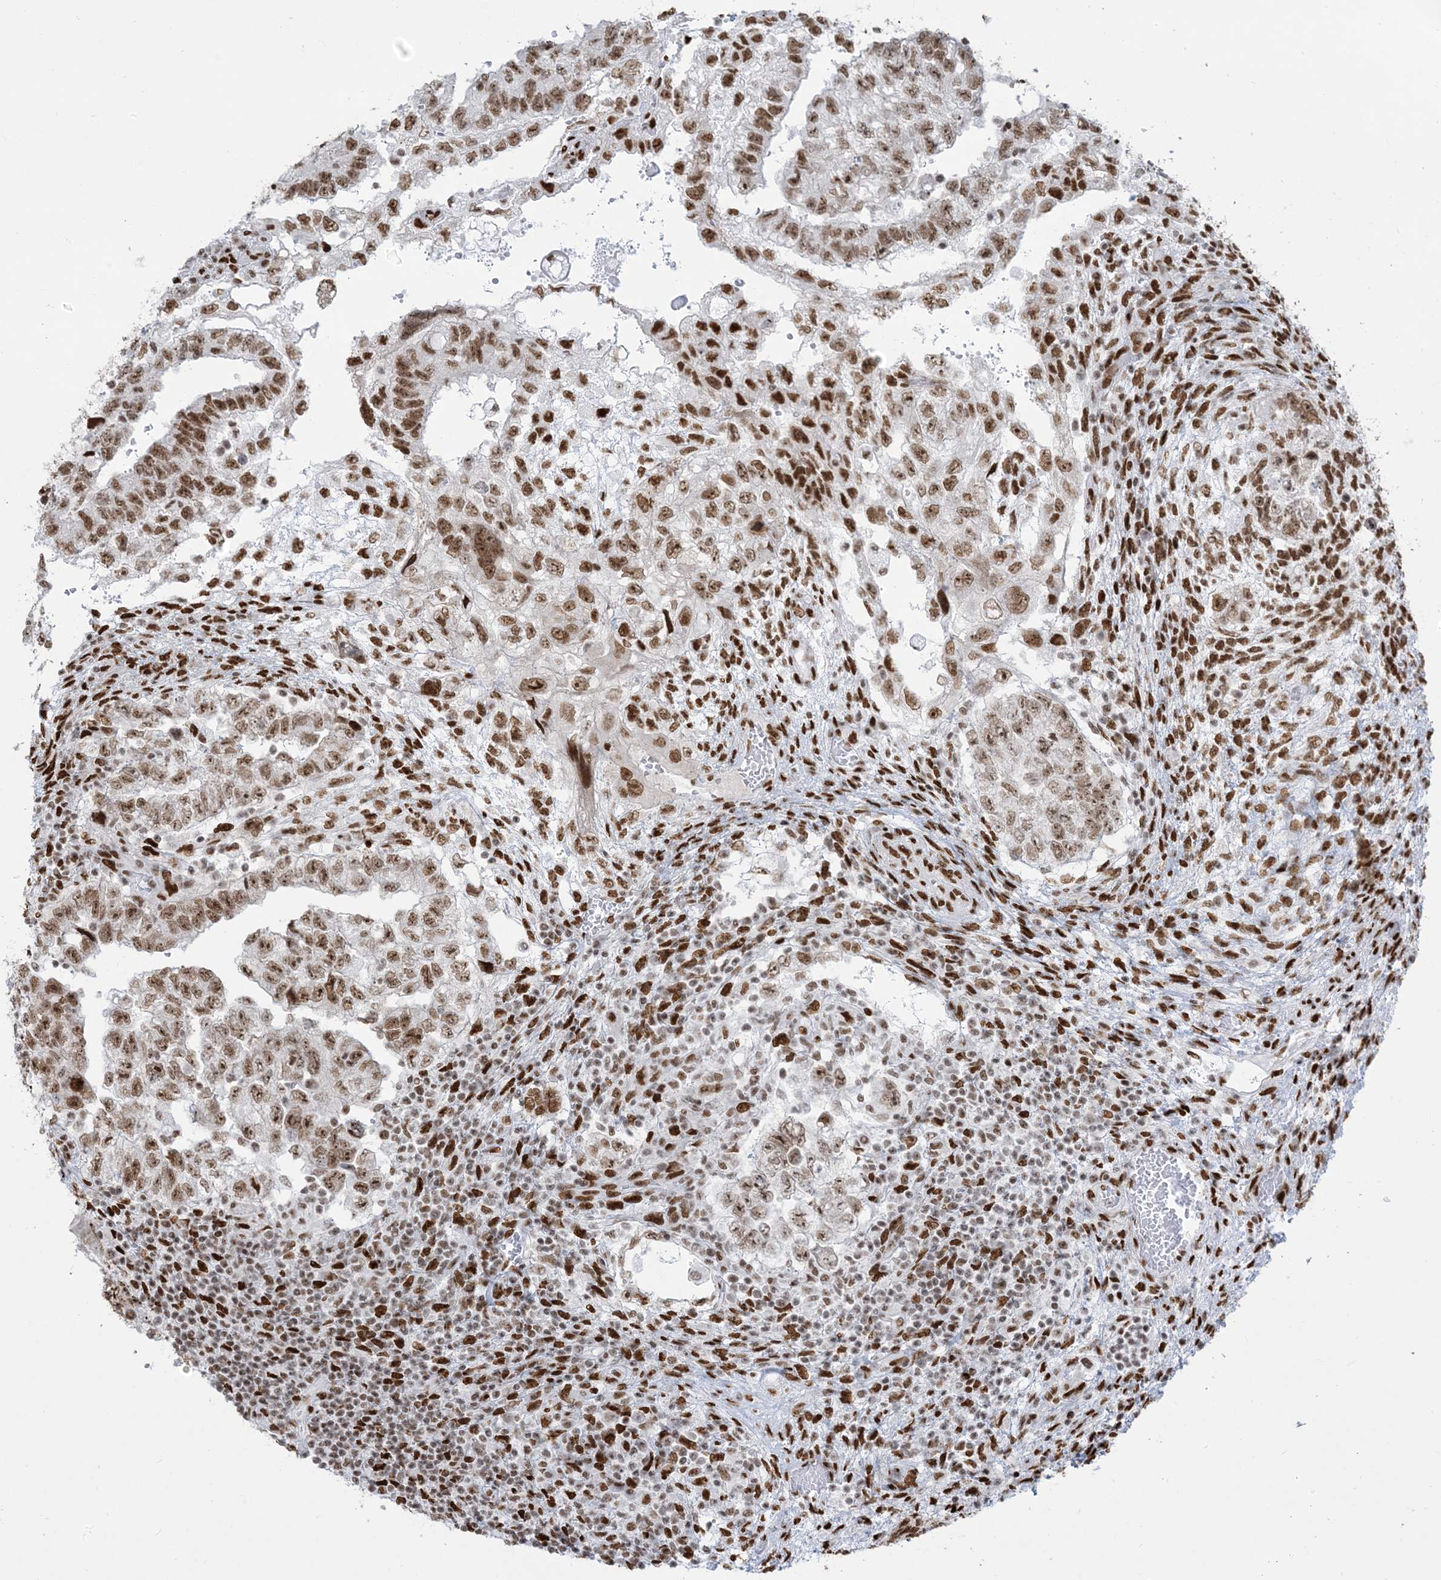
{"staining": {"intensity": "moderate", "quantity": ">75%", "location": "nuclear"}, "tissue": "testis cancer", "cell_type": "Tumor cells", "image_type": "cancer", "snomed": [{"axis": "morphology", "description": "Carcinoma, Embryonal, NOS"}, {"axis": "topography", "description": "Testis"}], "caption": "A brown stain shows moderate nuclear expression of a protein in testis cancer tumor cells. (IHC, brightfield microscopy, high magnification).", "gene": "STAG1", "patient": {"sex": "male", "age": 36}}